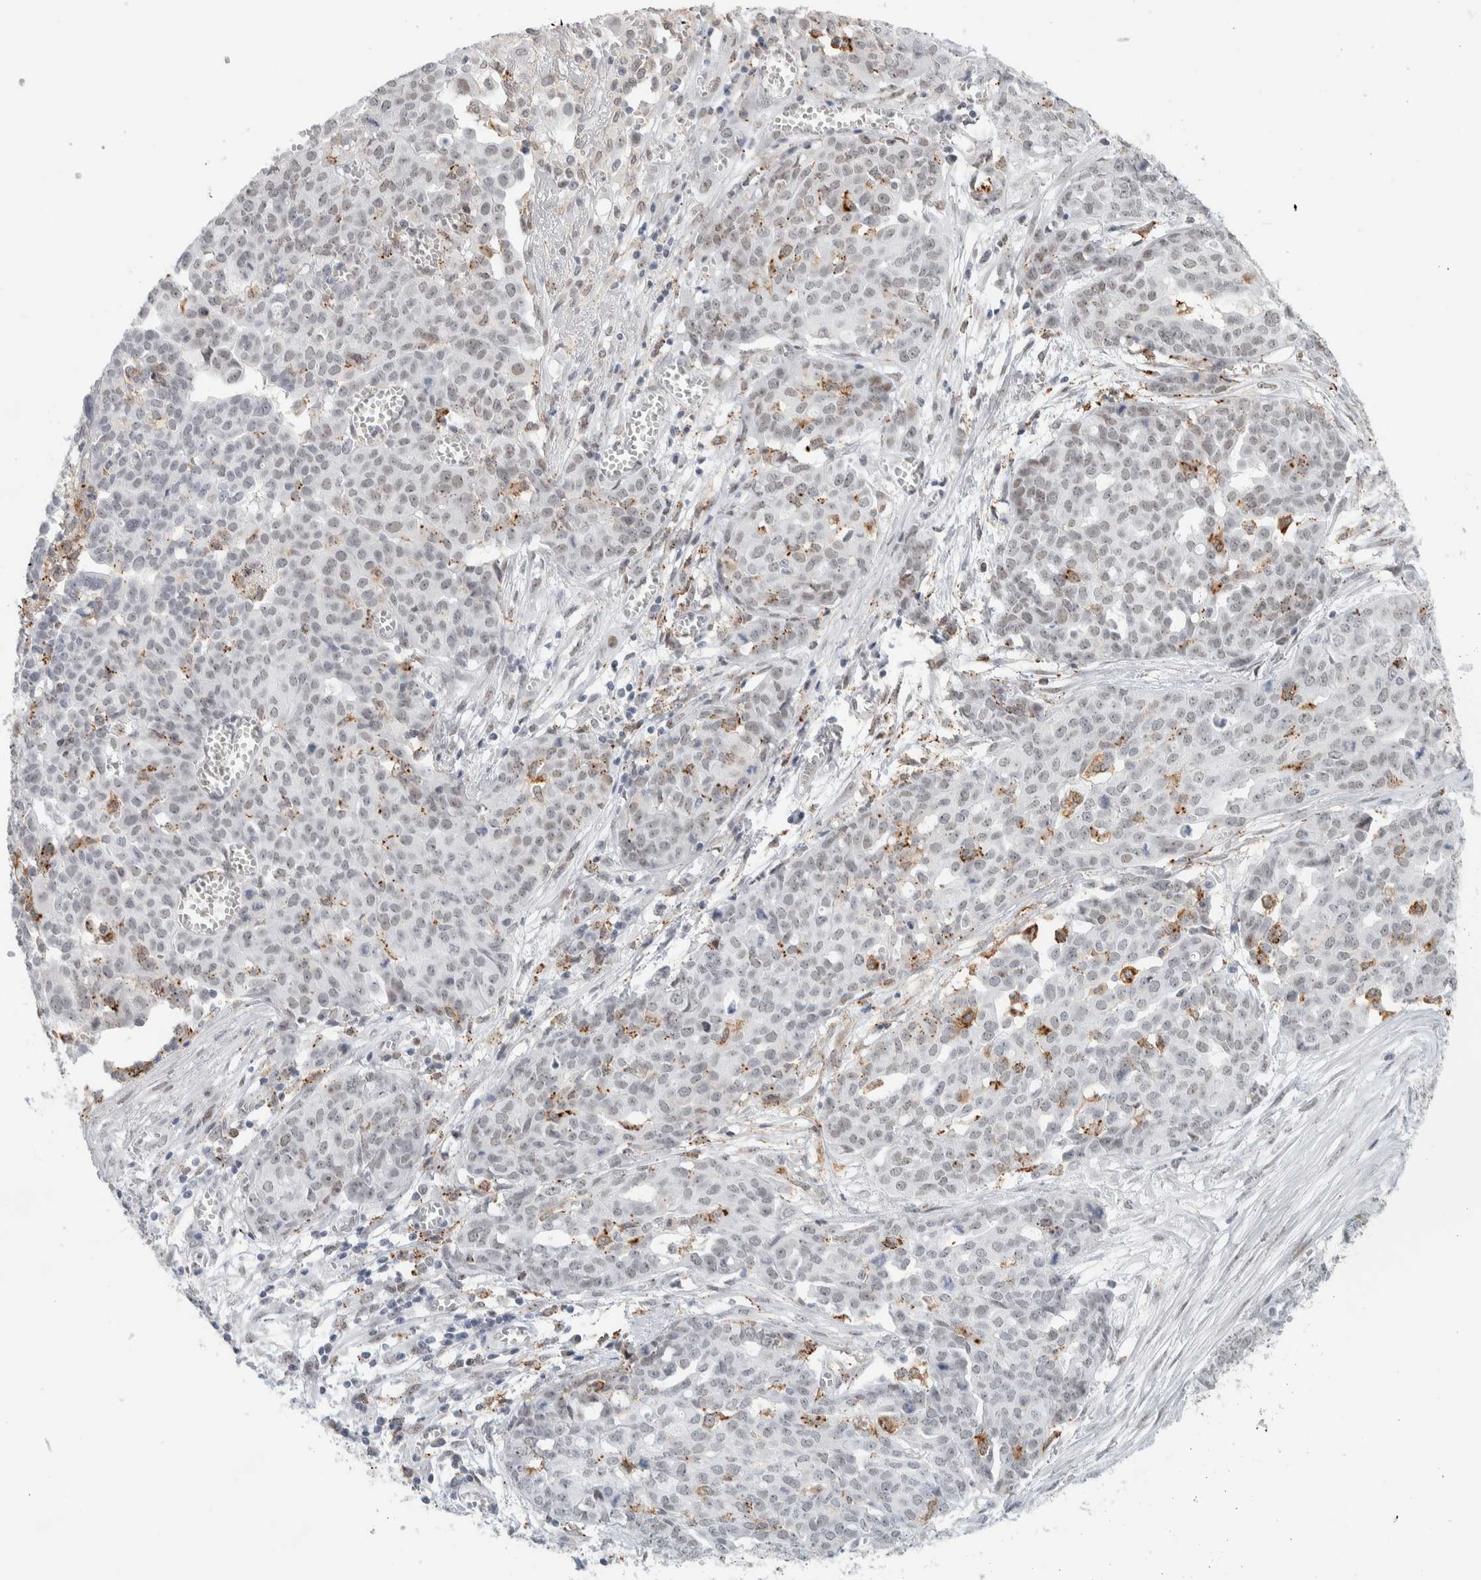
{"staining": {"intensity": "moderate", "quantity": "<25%", "location": "cytoplasmic/membranous"}, "tissue": "ovarian cancer", "cell_type": "Tumor cells", "image_type": "cancer", "snomed": [{"axis": "morphology", "description": "Cystadenocarcinoma, serous, NOS"}, {"axis": "topography", "description": "Soft tissue"}, {"axis": "topography", "description": "Ovary"}], "caption": "Brown immunohistochemical staining in human ovarian cancer displays moderate cytoplasmic/membranous staining in about <25% of tumor cells.", "gene": "CDH17", "patient": {"sex": "female", "age": 57}}